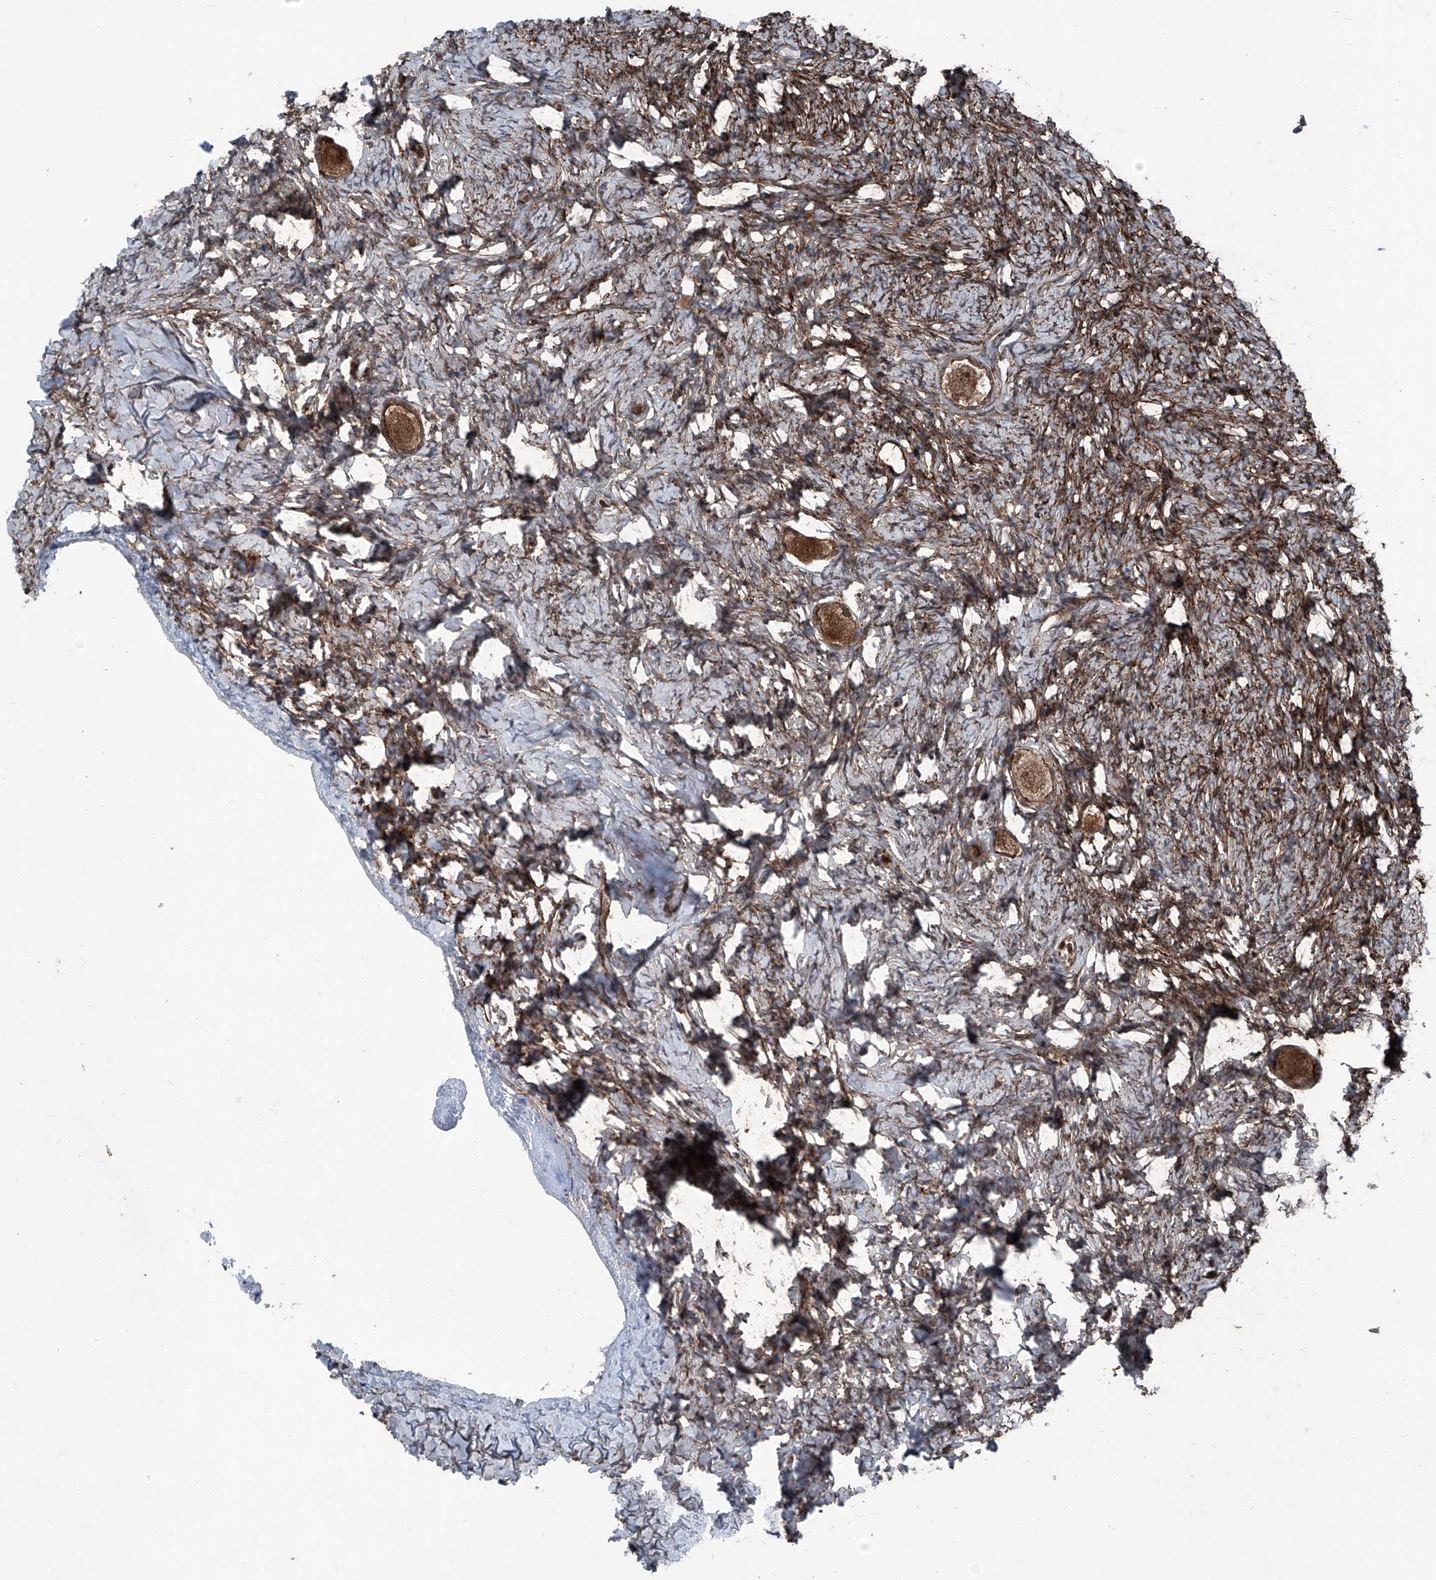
{"staining": {"intensity": "moderate", "quantity": ">75%", "location": "cytoplasmic/membranous,nuclear"}, "tissue": "ovary", "cell_type": "Follicle cells", "image_type": "normal", "snomed": [{"axis": "morphology", "description": "Normal tissue, NOS"}, {"axis": "topography", "description": "Ovary"}], "caption": "Approximately >75% of follicle cells in benign ovary reveal moderate cytoplasmic/membranous,nuclear protein expression as visualized by brown immunohistochemical staining.", "gene": "COA7", "patient": {"sex": "female", "age": 27}}